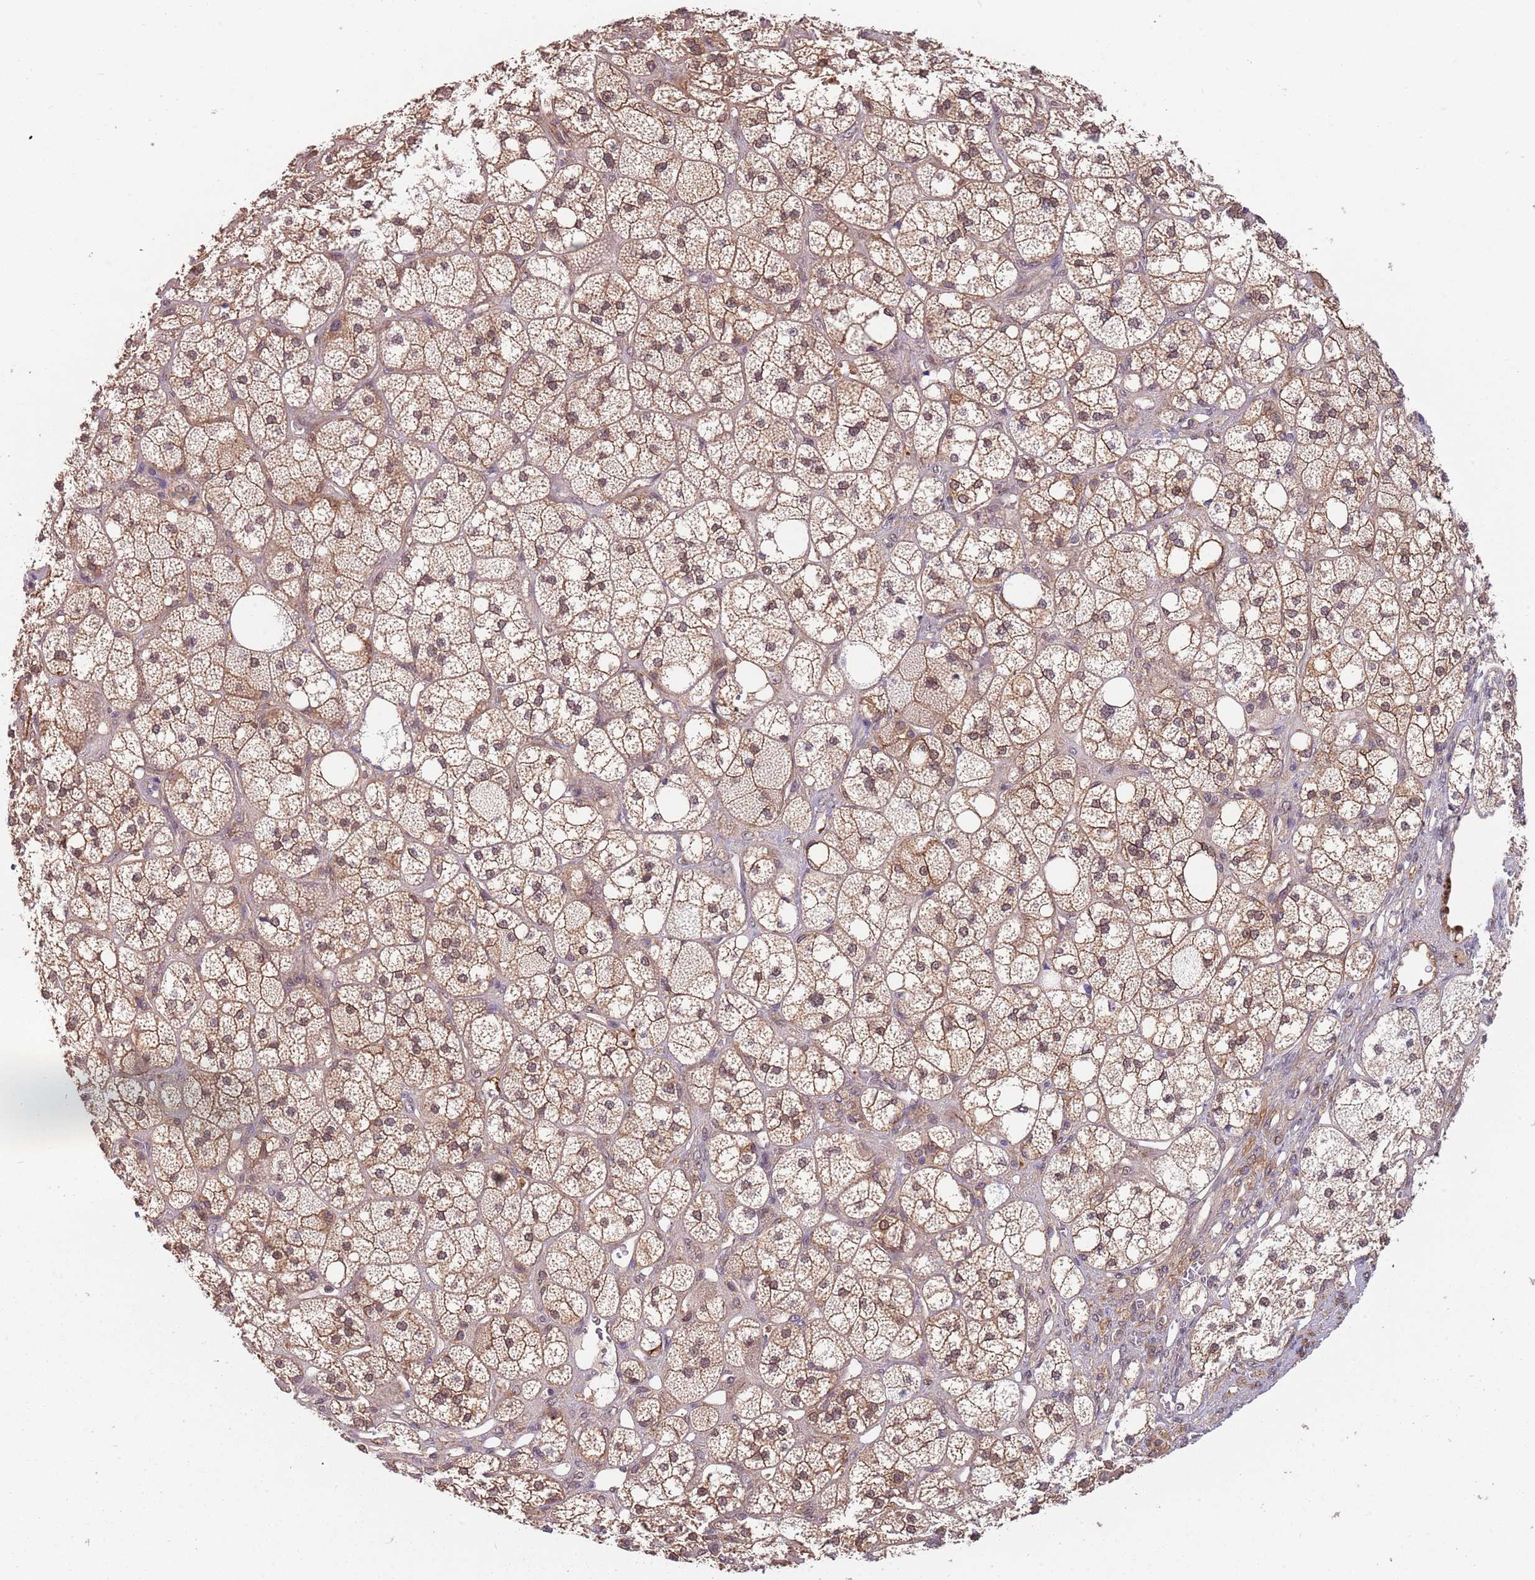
{"staining": {"intensity": "weak", "quantity": ">75%", "location": "cytoplasmic/membranous"}, "tissue": "adrenal gland", "cell_type": "Glandular cells", "image_type": "normal", "snomed": [{"axis": "morphology", "description": "Normal tissue, NOS"}, {"axis": "topography", "description": "Adrenal gland"}], "caption": "Human adrenal gland stained with a brown dye displays weak cytoplasmic/membranous positive expression in about >75% of glandular cells.", "gene": "GSDMD", "patient": {"sex": "male", "age": 61}}